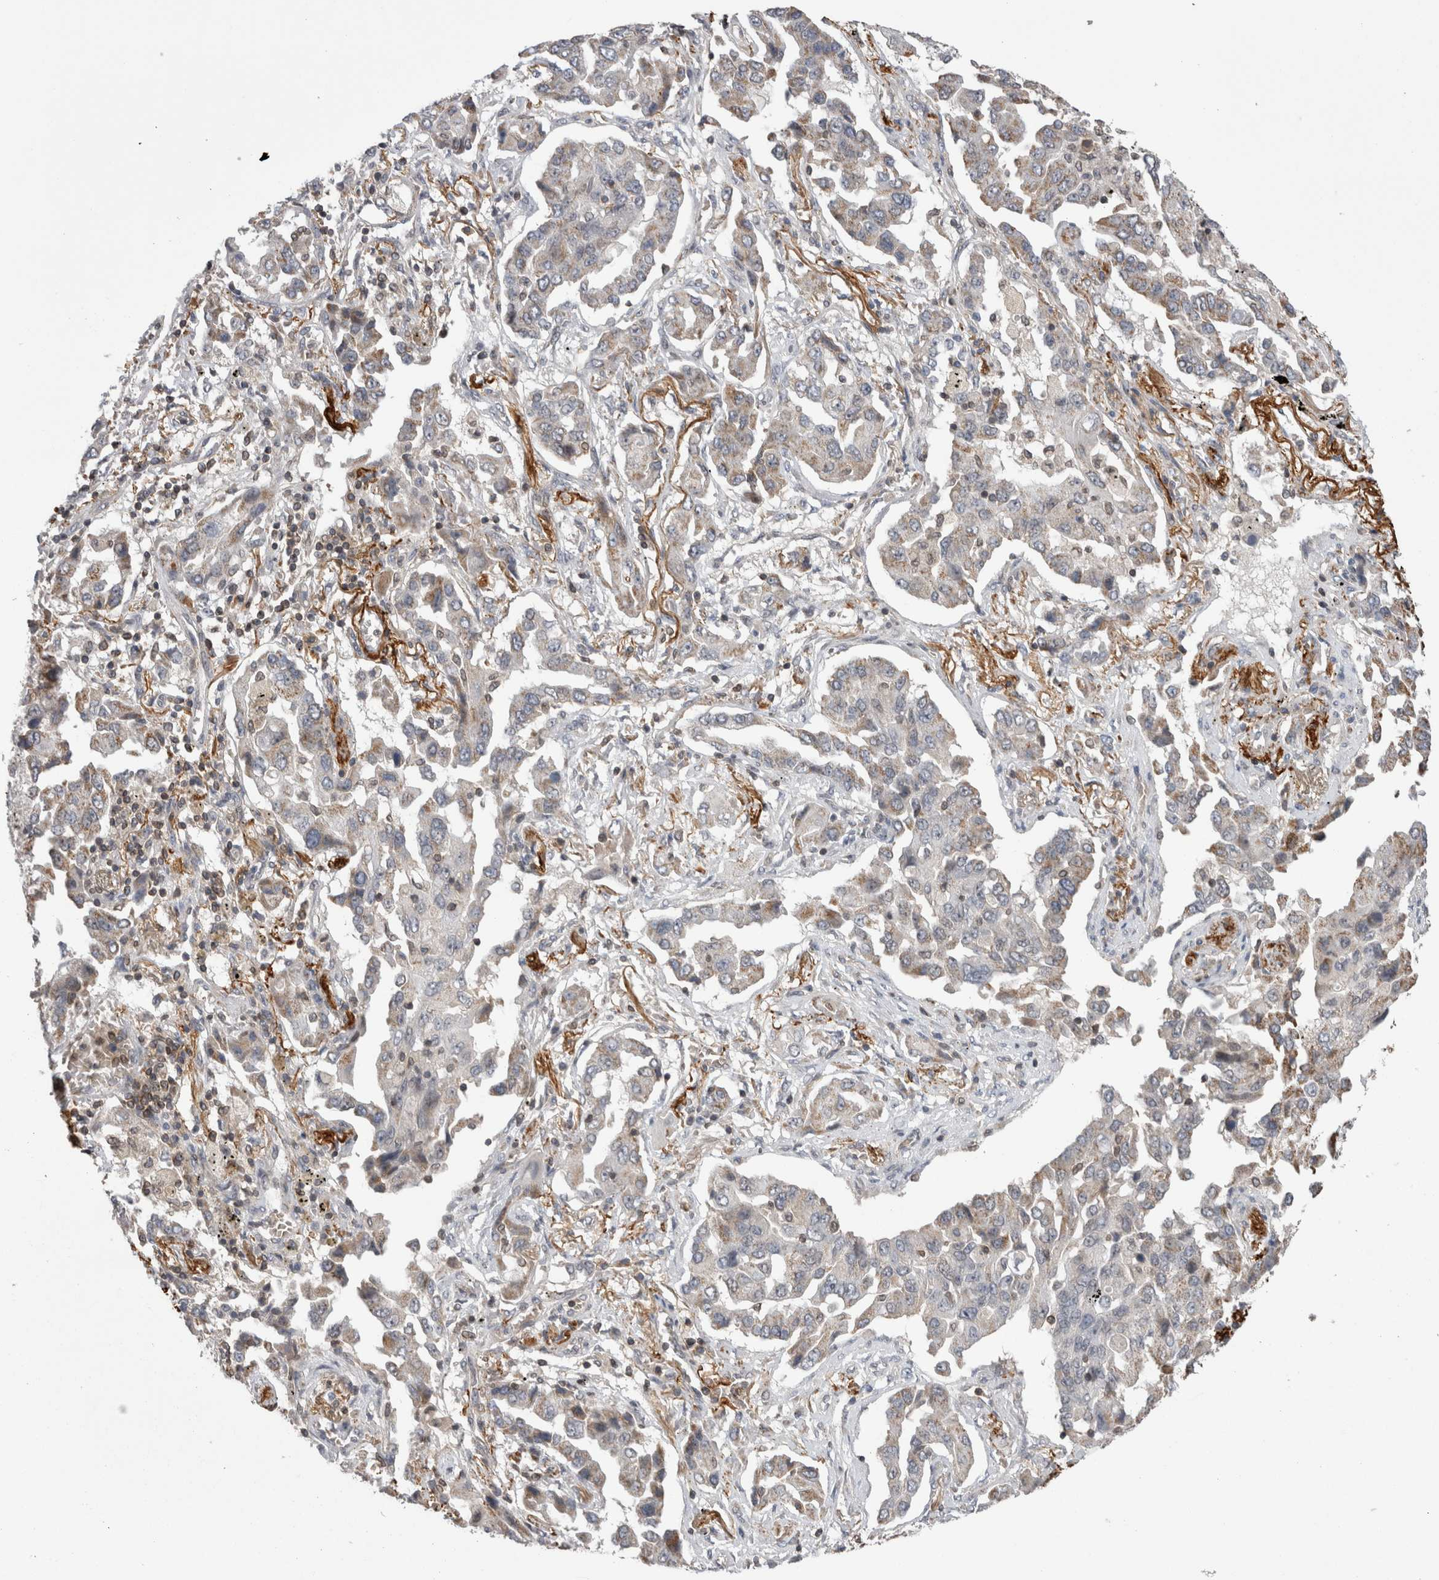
{"staining": {"intensity": "weak", "quantity": "25%-75%", "location": "cytoplasmic/membranous"}, "tissue": "lung cancer", "cell_type": "Tumor cells", "image_type": "cancer", "snomed": [{"axis": "morphology", "description": "Adenocarcinoma, NOS"}, {"axis": "topography", "description": "Lung"}], "caption": "Lung cancer (adenocarcinoma) stained with immunohistochemistry (IHC) exhibits weak cytoplasmic/membranous expression in about 25%-75% of tumor cells.", "gene": "DARS2", "patient": {"sex": "female", "age": 65}}